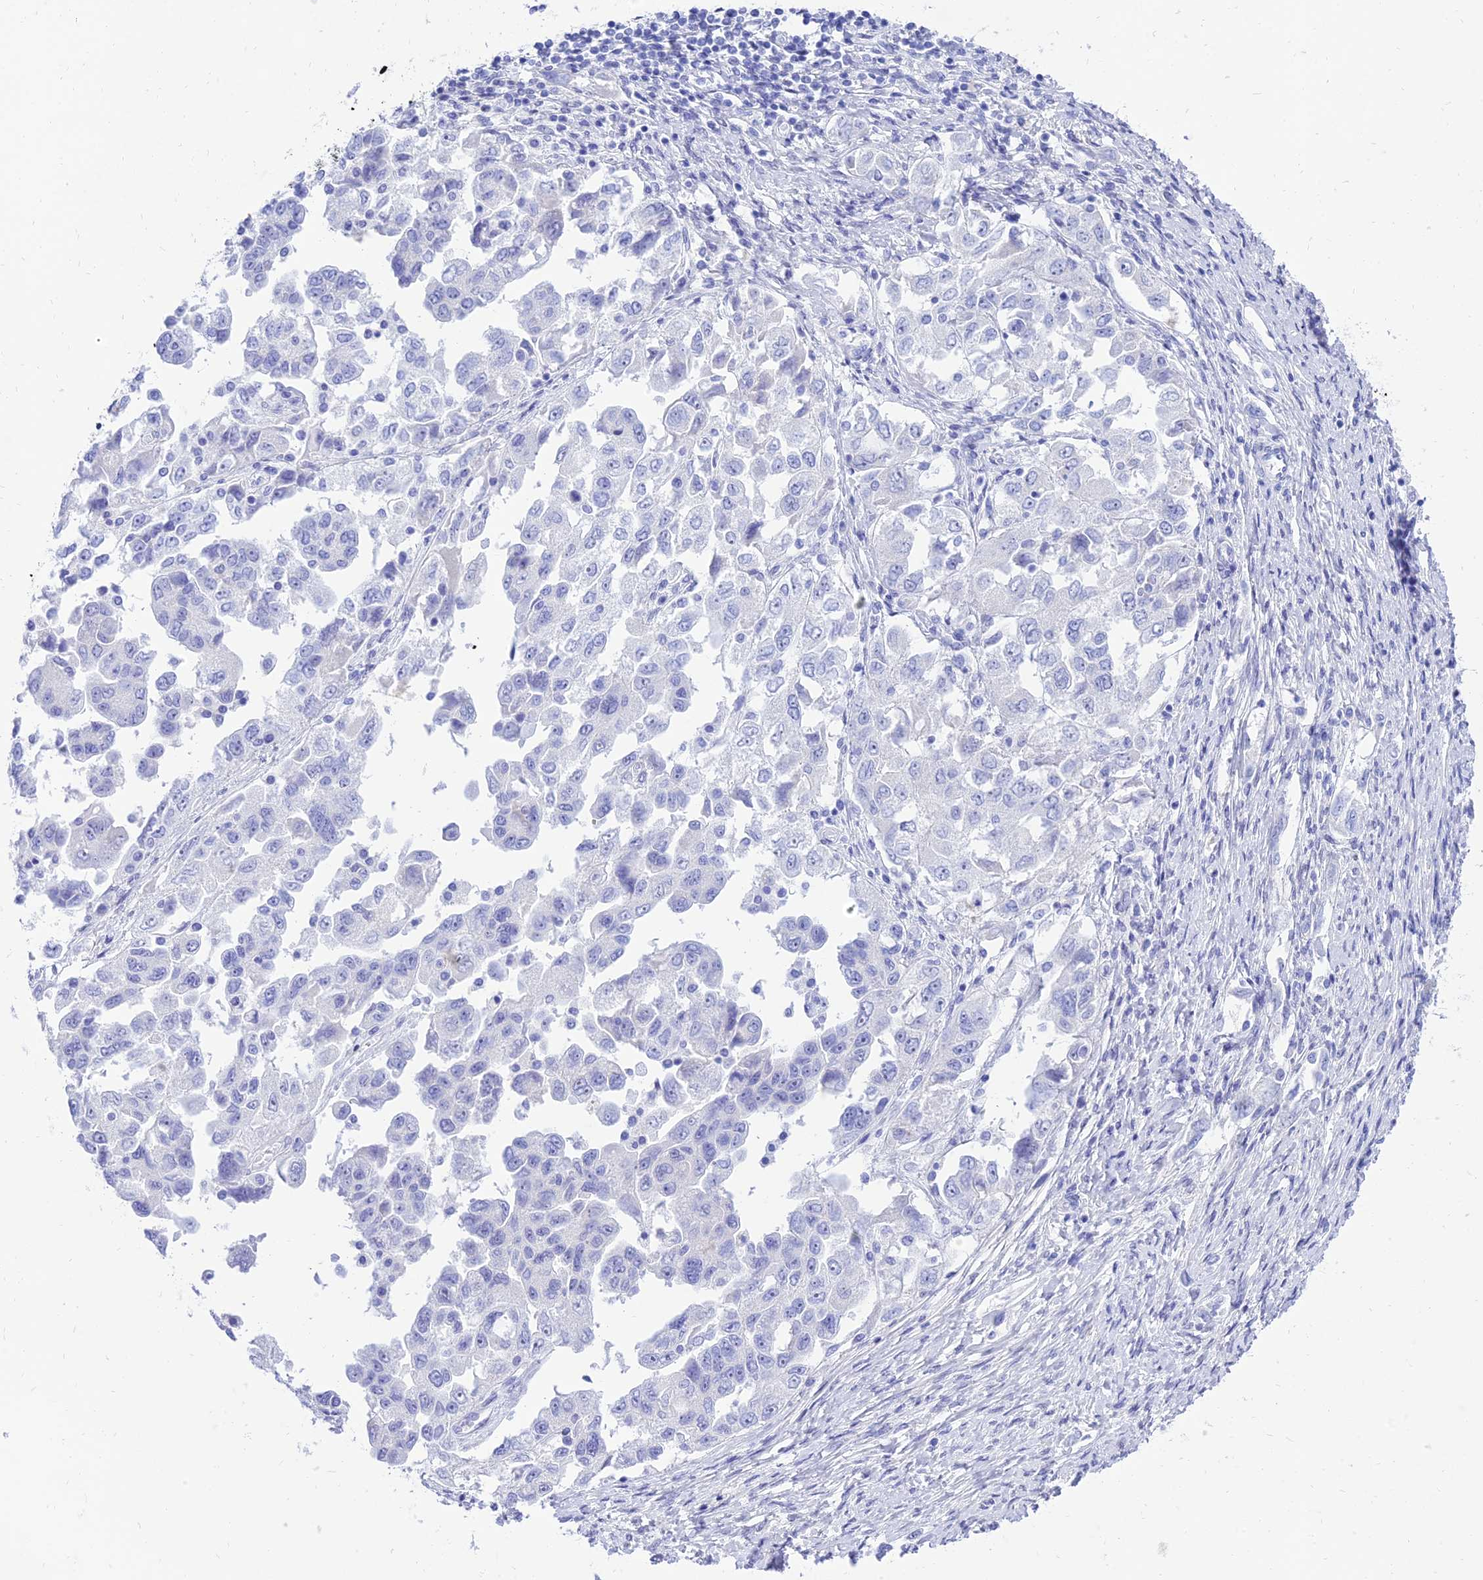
{"staining": {"intensity": "negative", "quantity": "none", "location": "none"}, "tissue": "ovarian cancer", "cell_type": "Tumor cells", "image_type": "cancer", "snomed": [{"axis": "morphology", "description": "Carcinoma, NOS"}, {"axis": "morphology", "description": "Cystadenocarcinoma, serous, NOS"}, {"axis": "topography", "description": "Ovary"}], "caption": "Human carcinoma (ovarian) stained for a protein using immunohistochemistry (IHC) shows no expression in tumor cells.", "gene": "TAC3", "patient": {"sex": "female", "age": 69}}